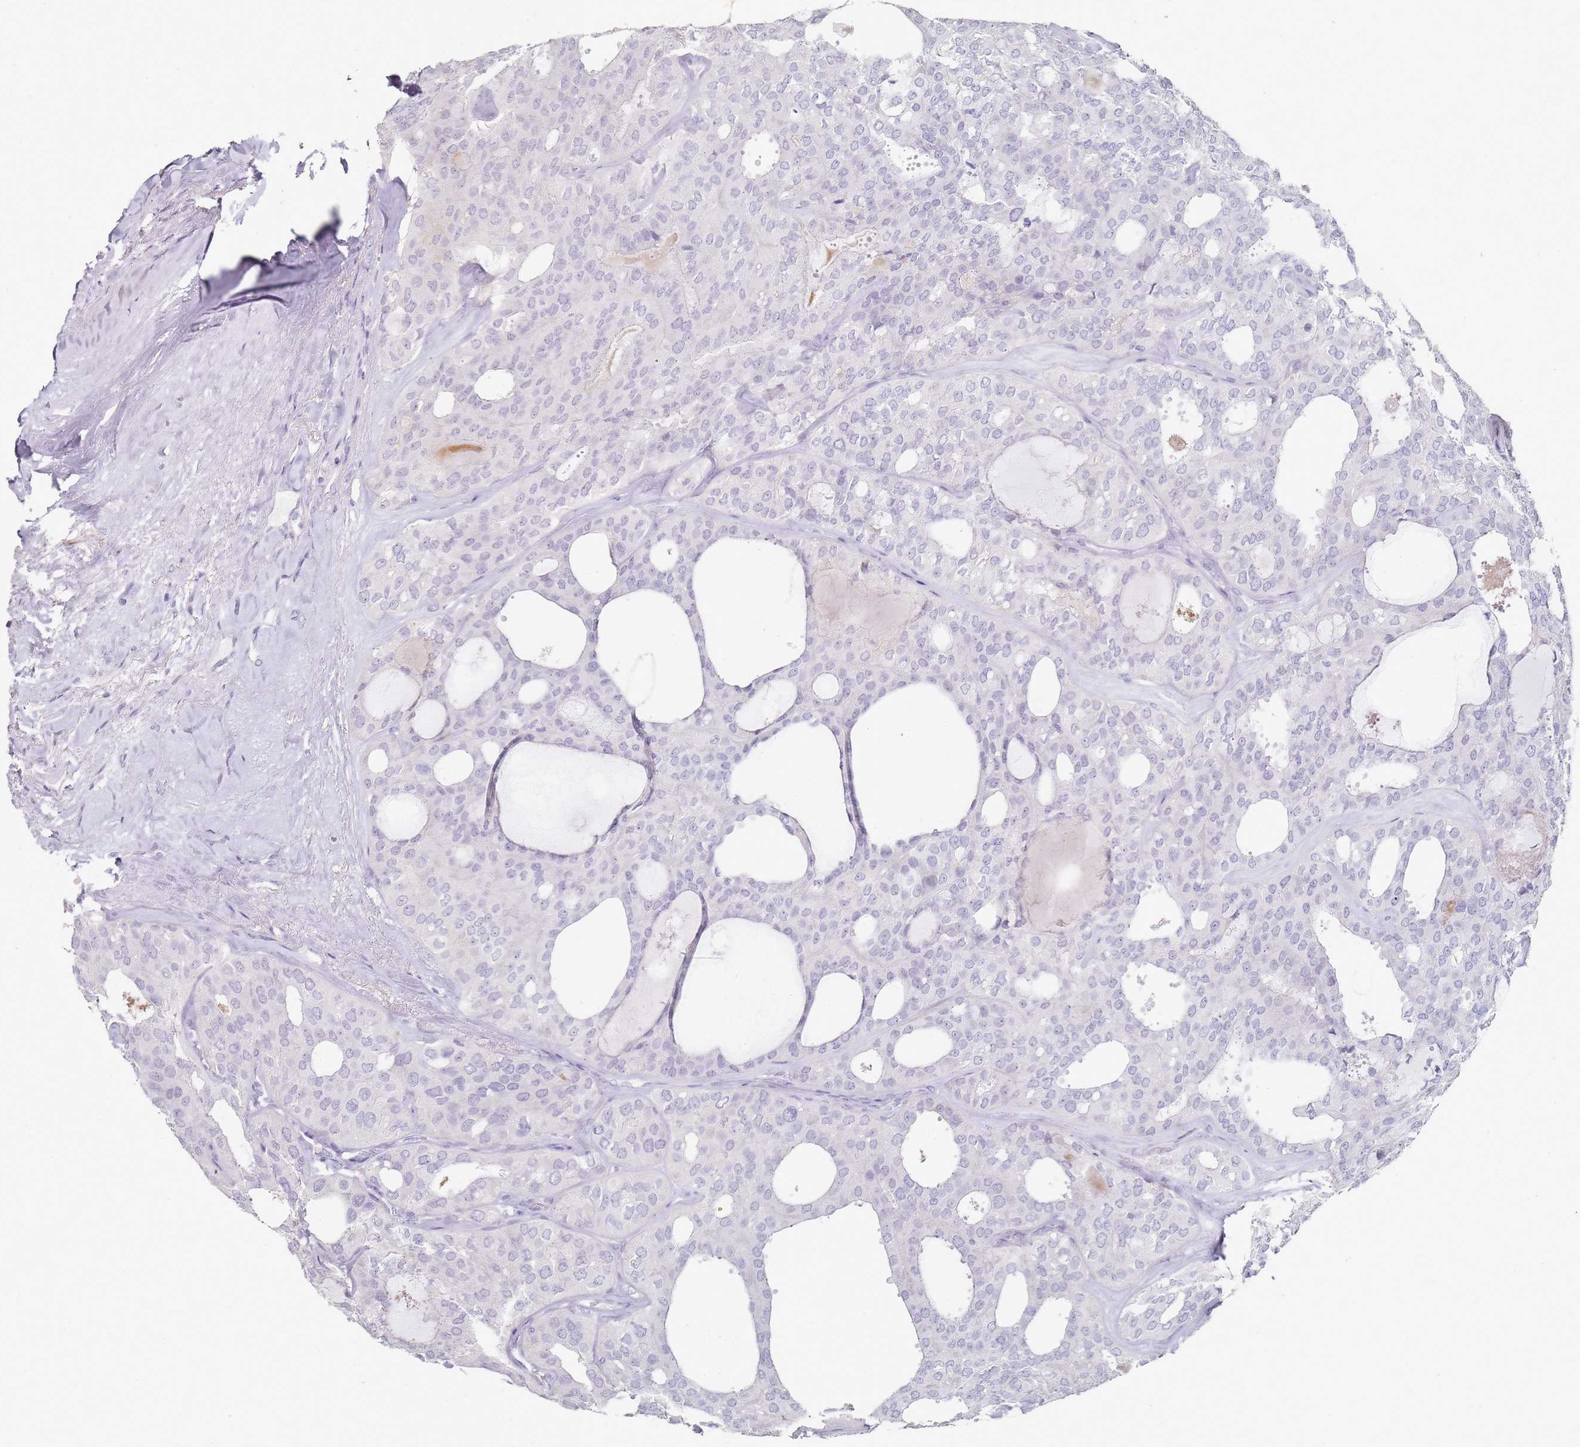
{"staining": {"intensity": "negative", "quantity": "none", "location": "none"}, "tissue": "thyroid cancer", "cell_type": "Tumor cells", "image_type": "cancer", "snomed": [{"axis": "morphology", "description": "Follicular adenoma carcinoma, NOS"}, {"axis": "topography", "description": "Thyroid gland"}], "caption": "Immunohistochemistry (IHC) photomicrograph of neoplastic tissue: thyroid follicular adenoma carcinoma stained with DAB (3,3'-diaminobenzidine) shows no significant protein positivity in tumor cells.", "gene": "DNAH11", "patient": {"sex": "male", "age": 75}}